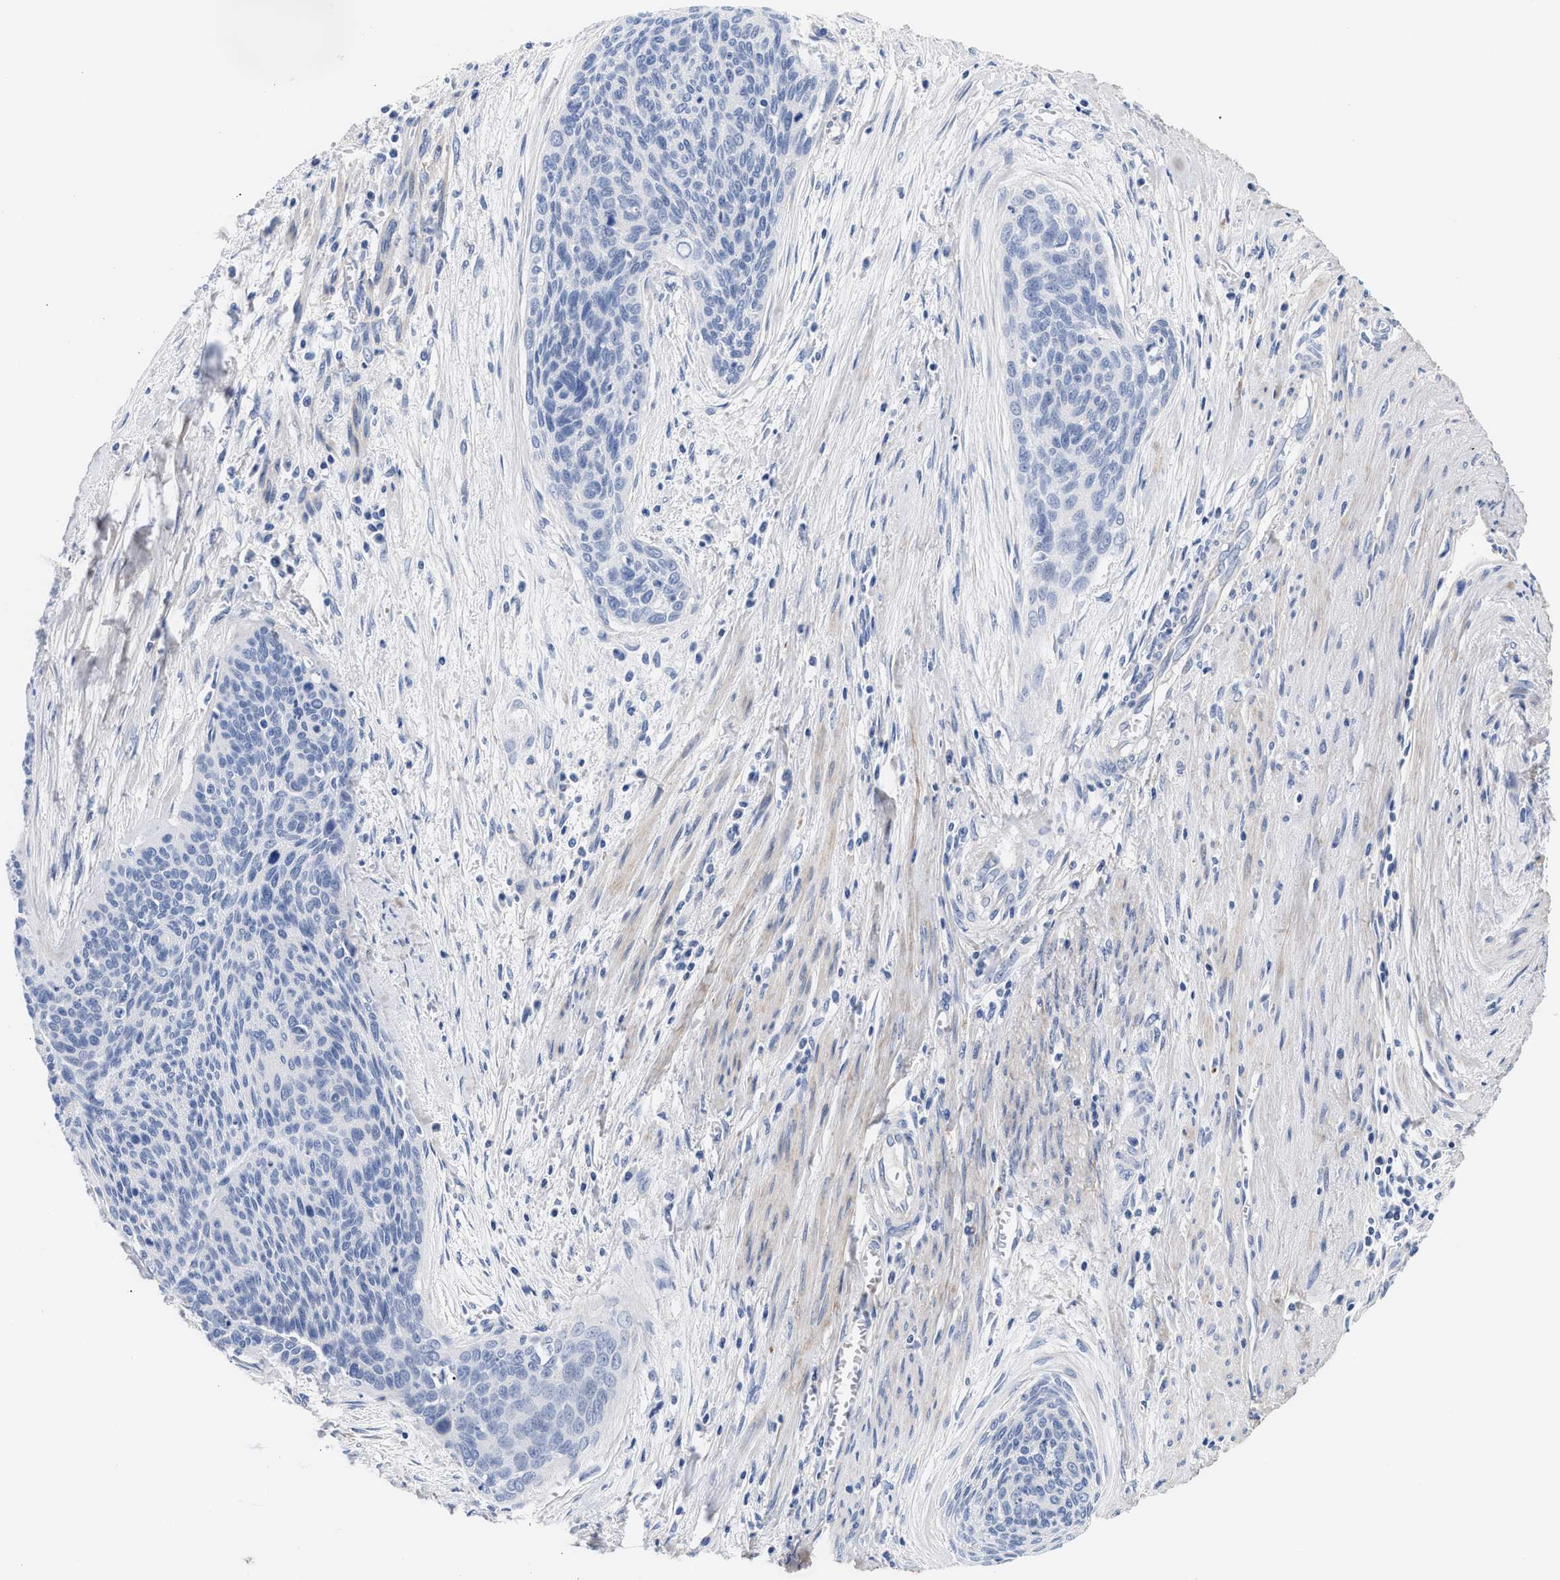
{"staining": {"intensity": "negative", "quantity": "none", "location": "none"}, "tissue": "cervical cancer", "cell_type": "Tumor cells", "image_type": "cancer", "snomed": [{"axis": "morphology", "description": "Squamous cell carcinoma, NOS"}, {"axis": "topography", "description": "Cervix"}], "caption": "Immunohistochemical staining of human cervical cancer displays no significant expression in tumor cells.", "gene": "ACTL7B", "patient": {"sex": "female", "age": 55}}